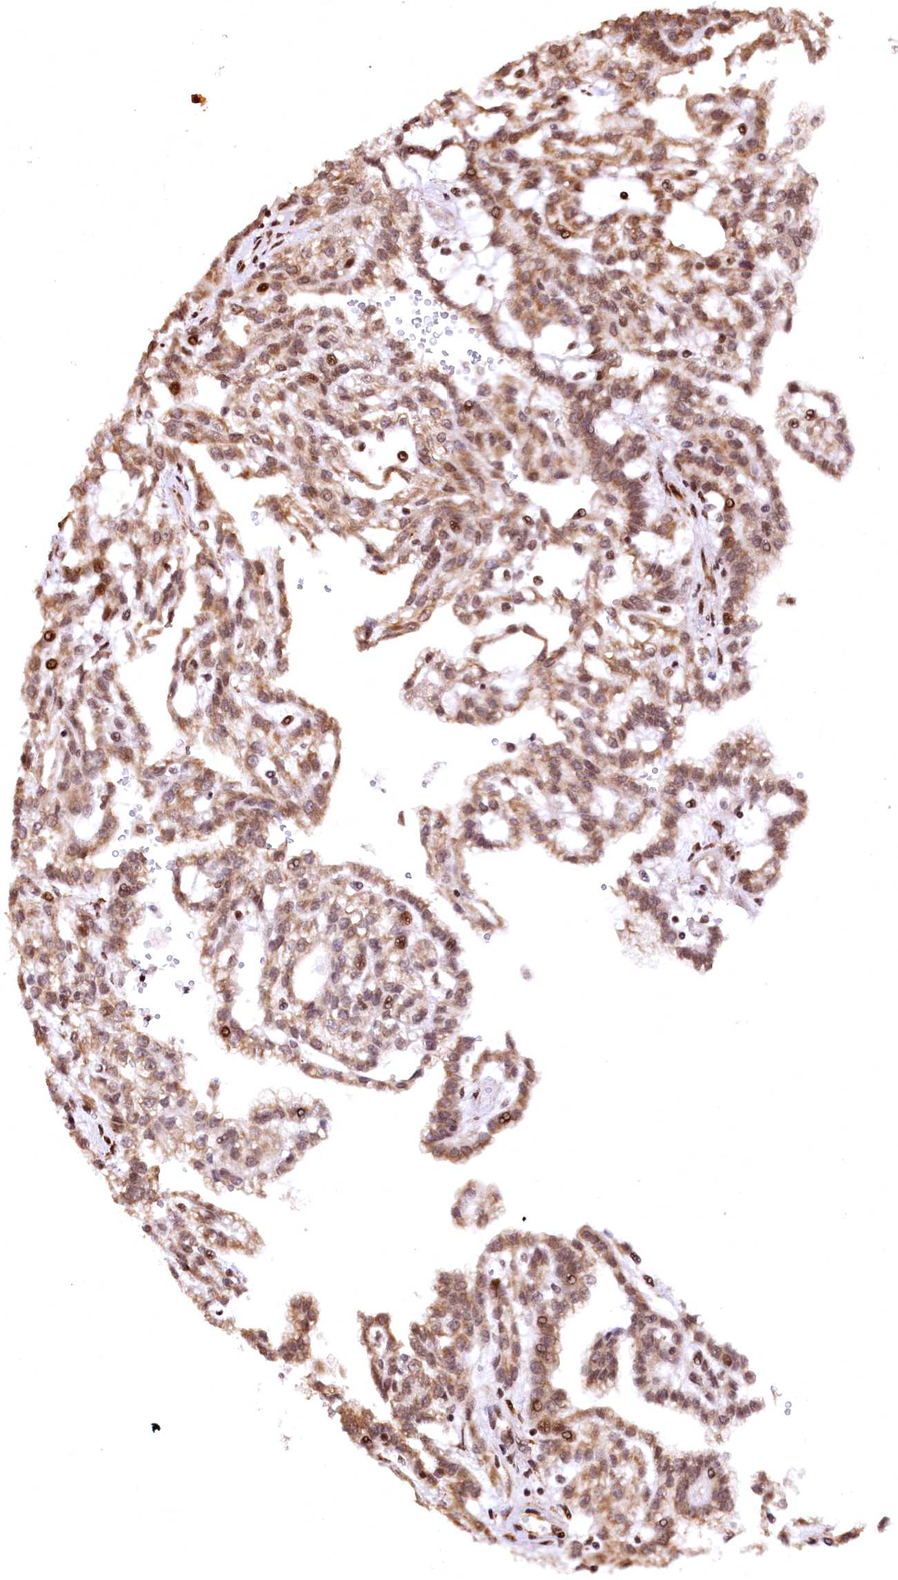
{"staining": {"intensity": "moderate", "quantity": ">75%", "location": "cytoplasmic/membranous,nuclear"}, "tissue": "renal cancer", "cell_type": "Tumor cells", "image_type": "cancer", "snomed": [{"axis": "morphology", "description": "Adenocarcinoma, NOS"}, {"axis": "topography", "description": "Kidney"}], "caption": "IHC image of neoplastic tissue: renal cancer stained using immunohistochemistry (IHC) reveals medium levels of moderate protein expression localized specifically in the cytoplasmic/membranous and nuclear of tumor cells, appearing as a cytoplasmic/membranous and nuclear brown color.", "gene": "PDS5B", "patient": {"sex": "male", "age": 63}}